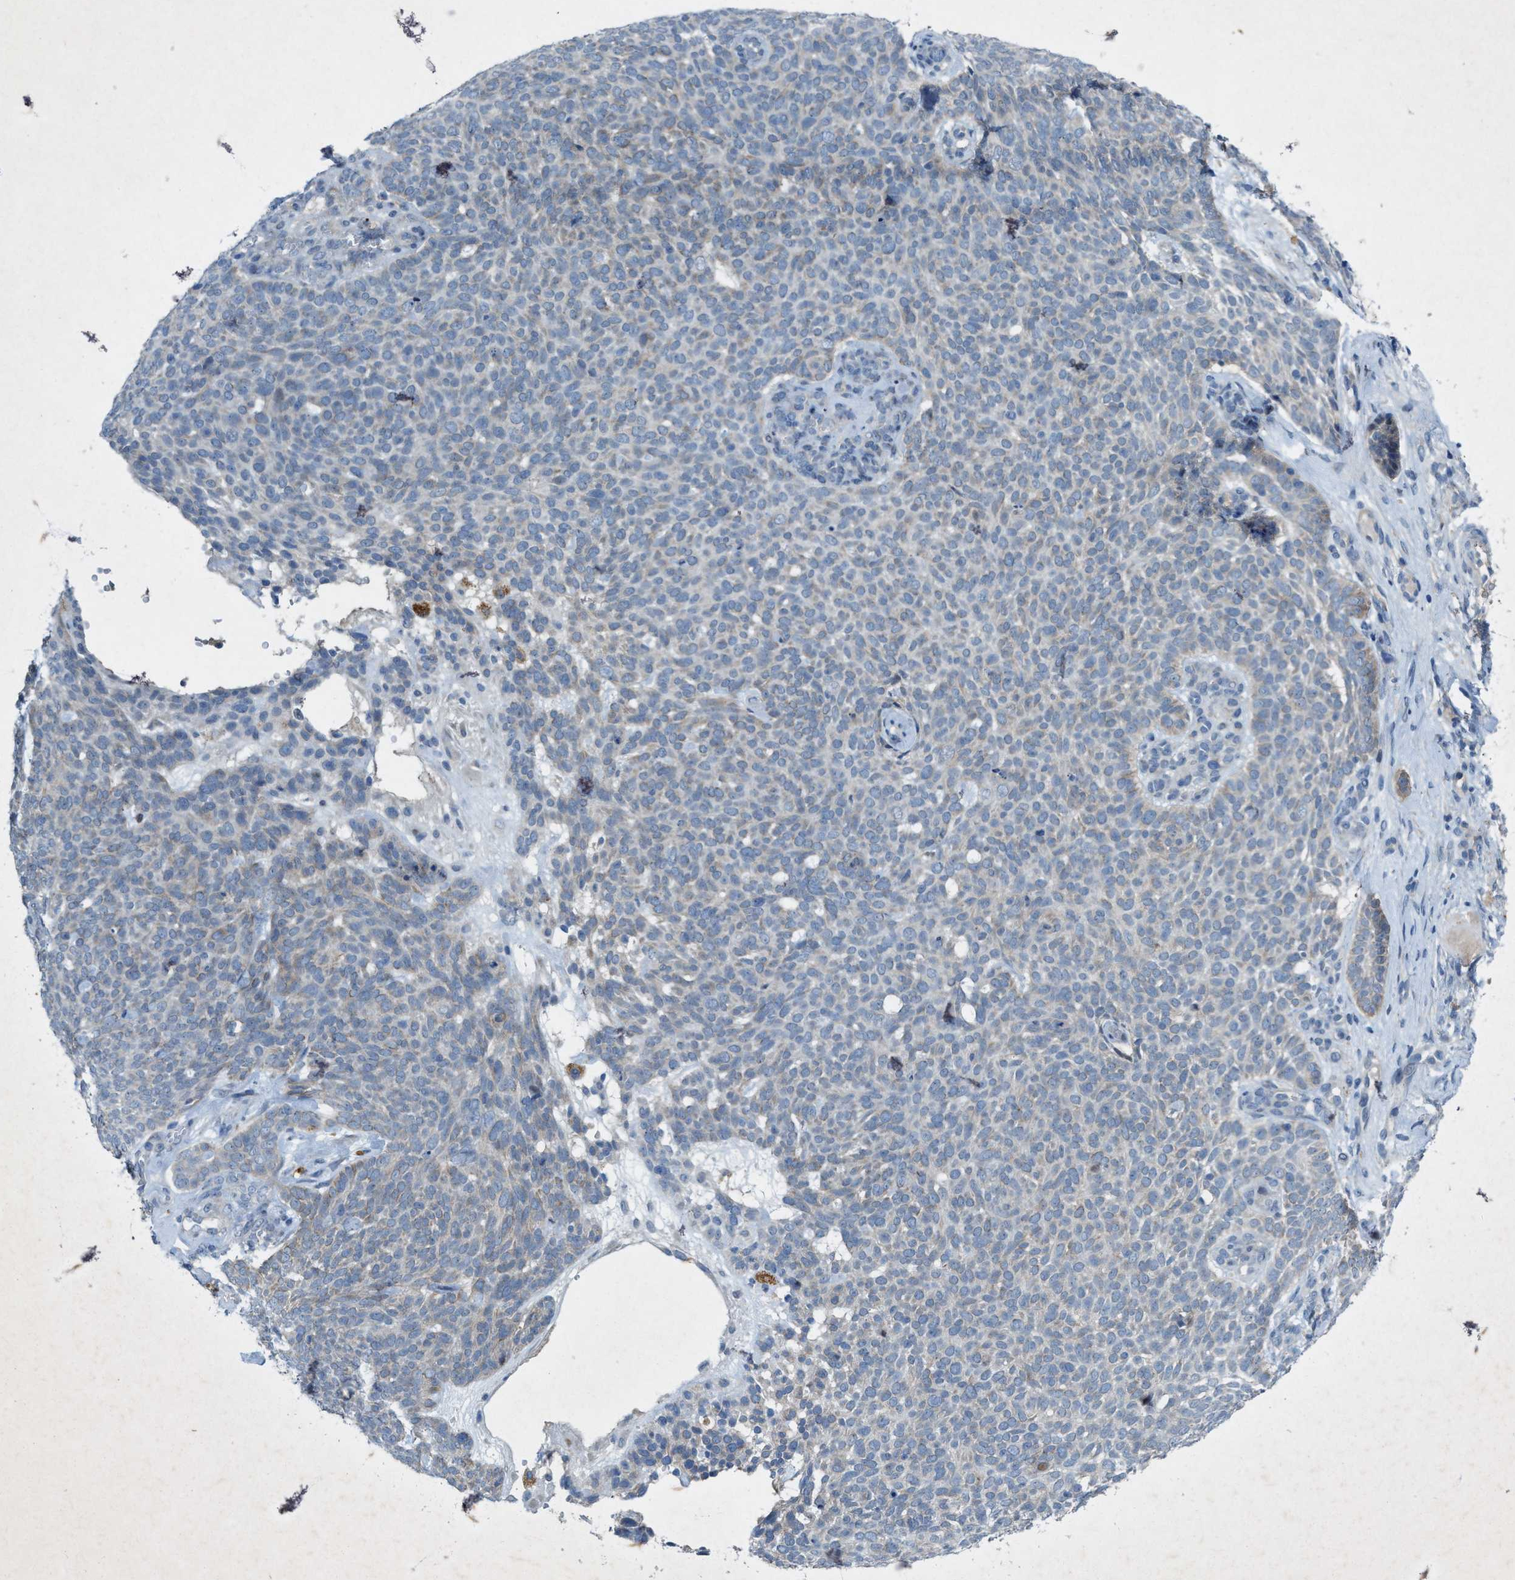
{"staining": {"intensity": "negative", "quantity": "none", "location": "none"}, "tissue": "skin cancer", "cell_type": "Tumor cells", "image_type": "cancer", "snomed": [{"axis": "morphology", "description": "Basal cell carcinoma"}, {"axis": "topography", "description": "Skin"}], "caption": "Immunohistochemical staining of basal cell carcinoma (skin) displays no significant expression in tumor cells. Nuclei are stained in blue.", "gene": "URGCP", "patient": {"sex": "male", "age": 61}}